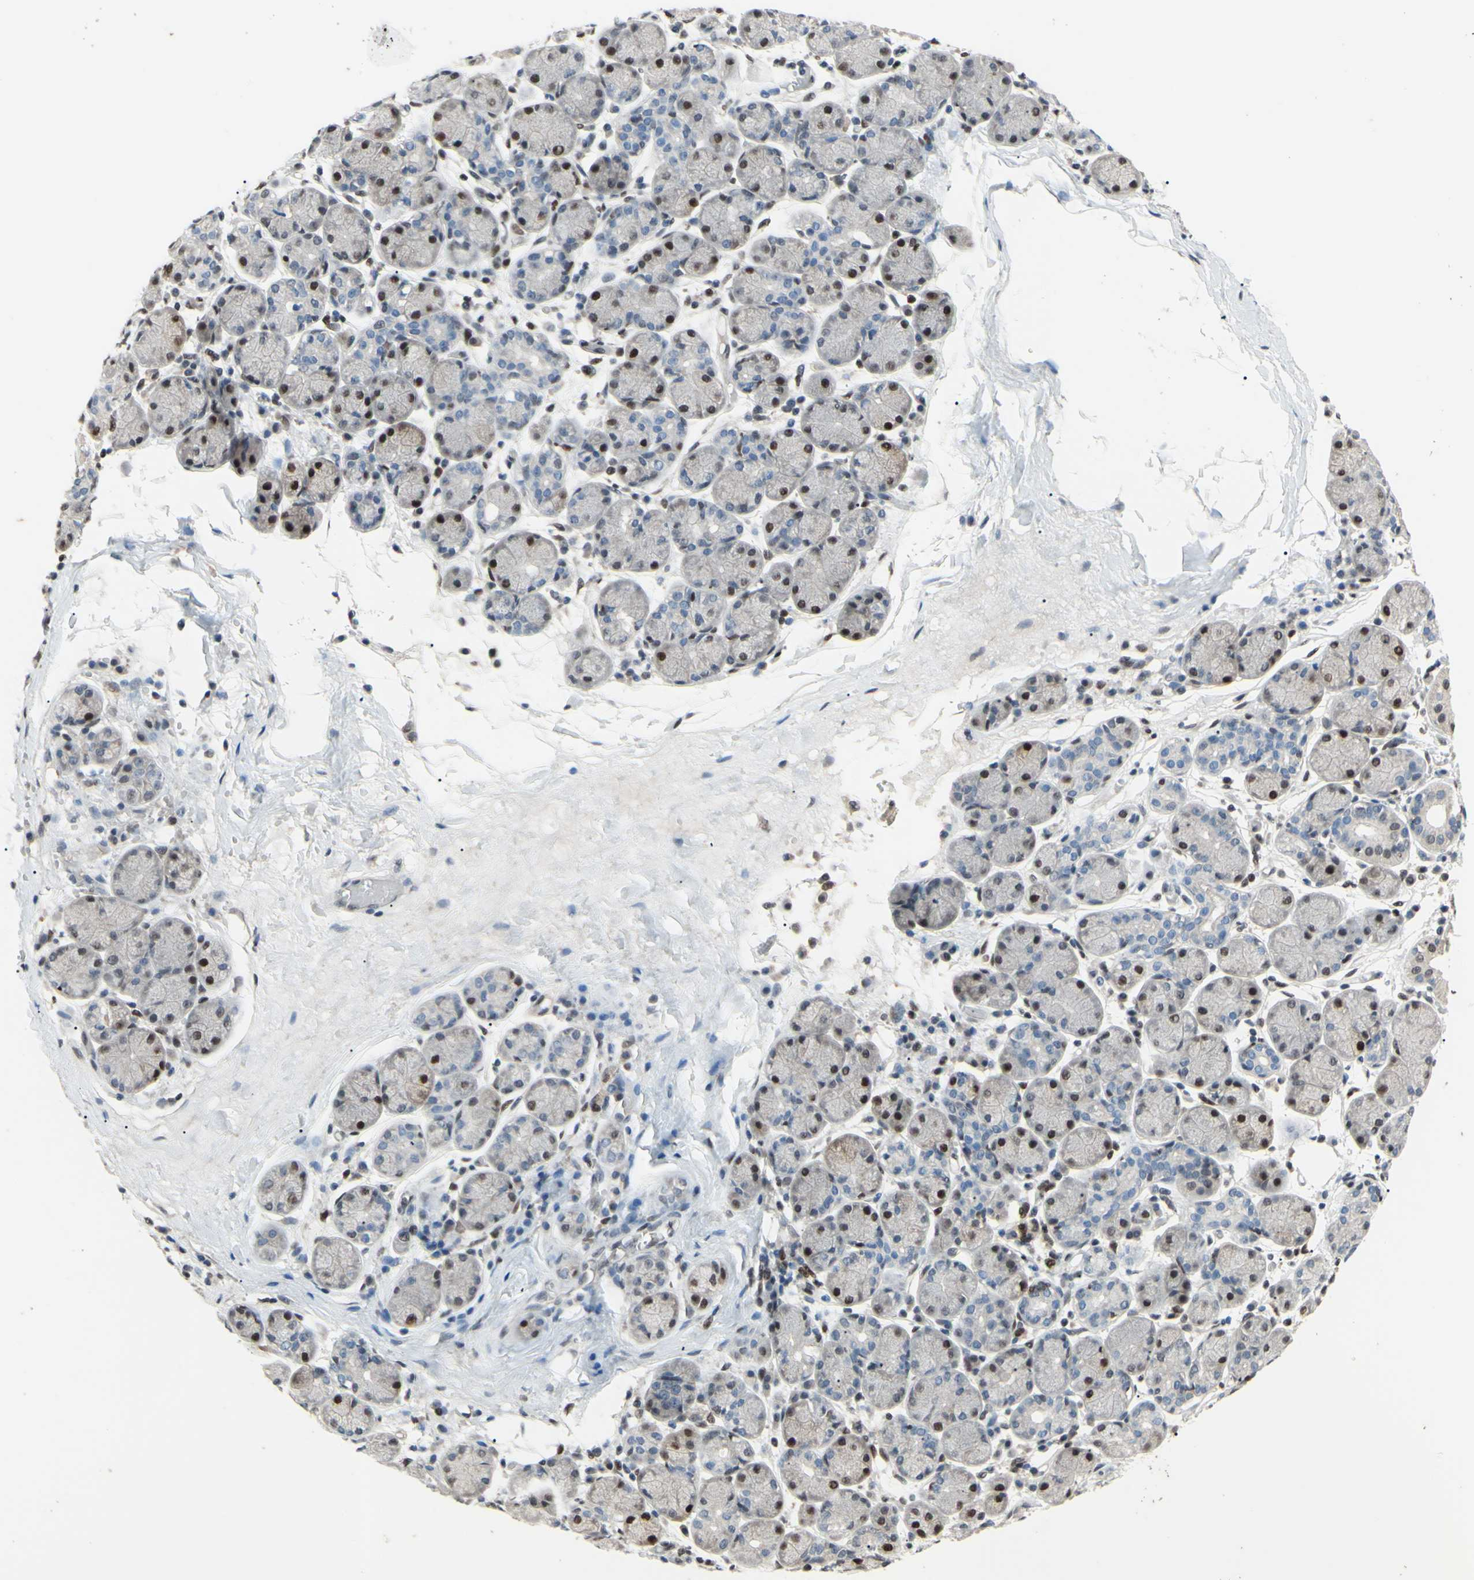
{"staining": {"intensity": "moderate", "quantity": "25%-75%", "location": "cytoplasmic/membranous,nuclear"}, "tissue": "salivary gland", "cell_type": "Glandular cells", "image_type": "normal", "snomed": [{"axis": "morphology", "description": "Normal tissue, NOS"}, {"axis": "topography", "description": "Salivary gland"}], "caption": "Protein staining reveals moderate cytoplasmic/membranous,nuclear positivity in approximately 25%-75% of glandular cells in benign salivary gland. (DAB IHC with brightfield microscopy, high magnification).", "gene": "FKBP5", "patient": {"sex": "female", "age": 24}}